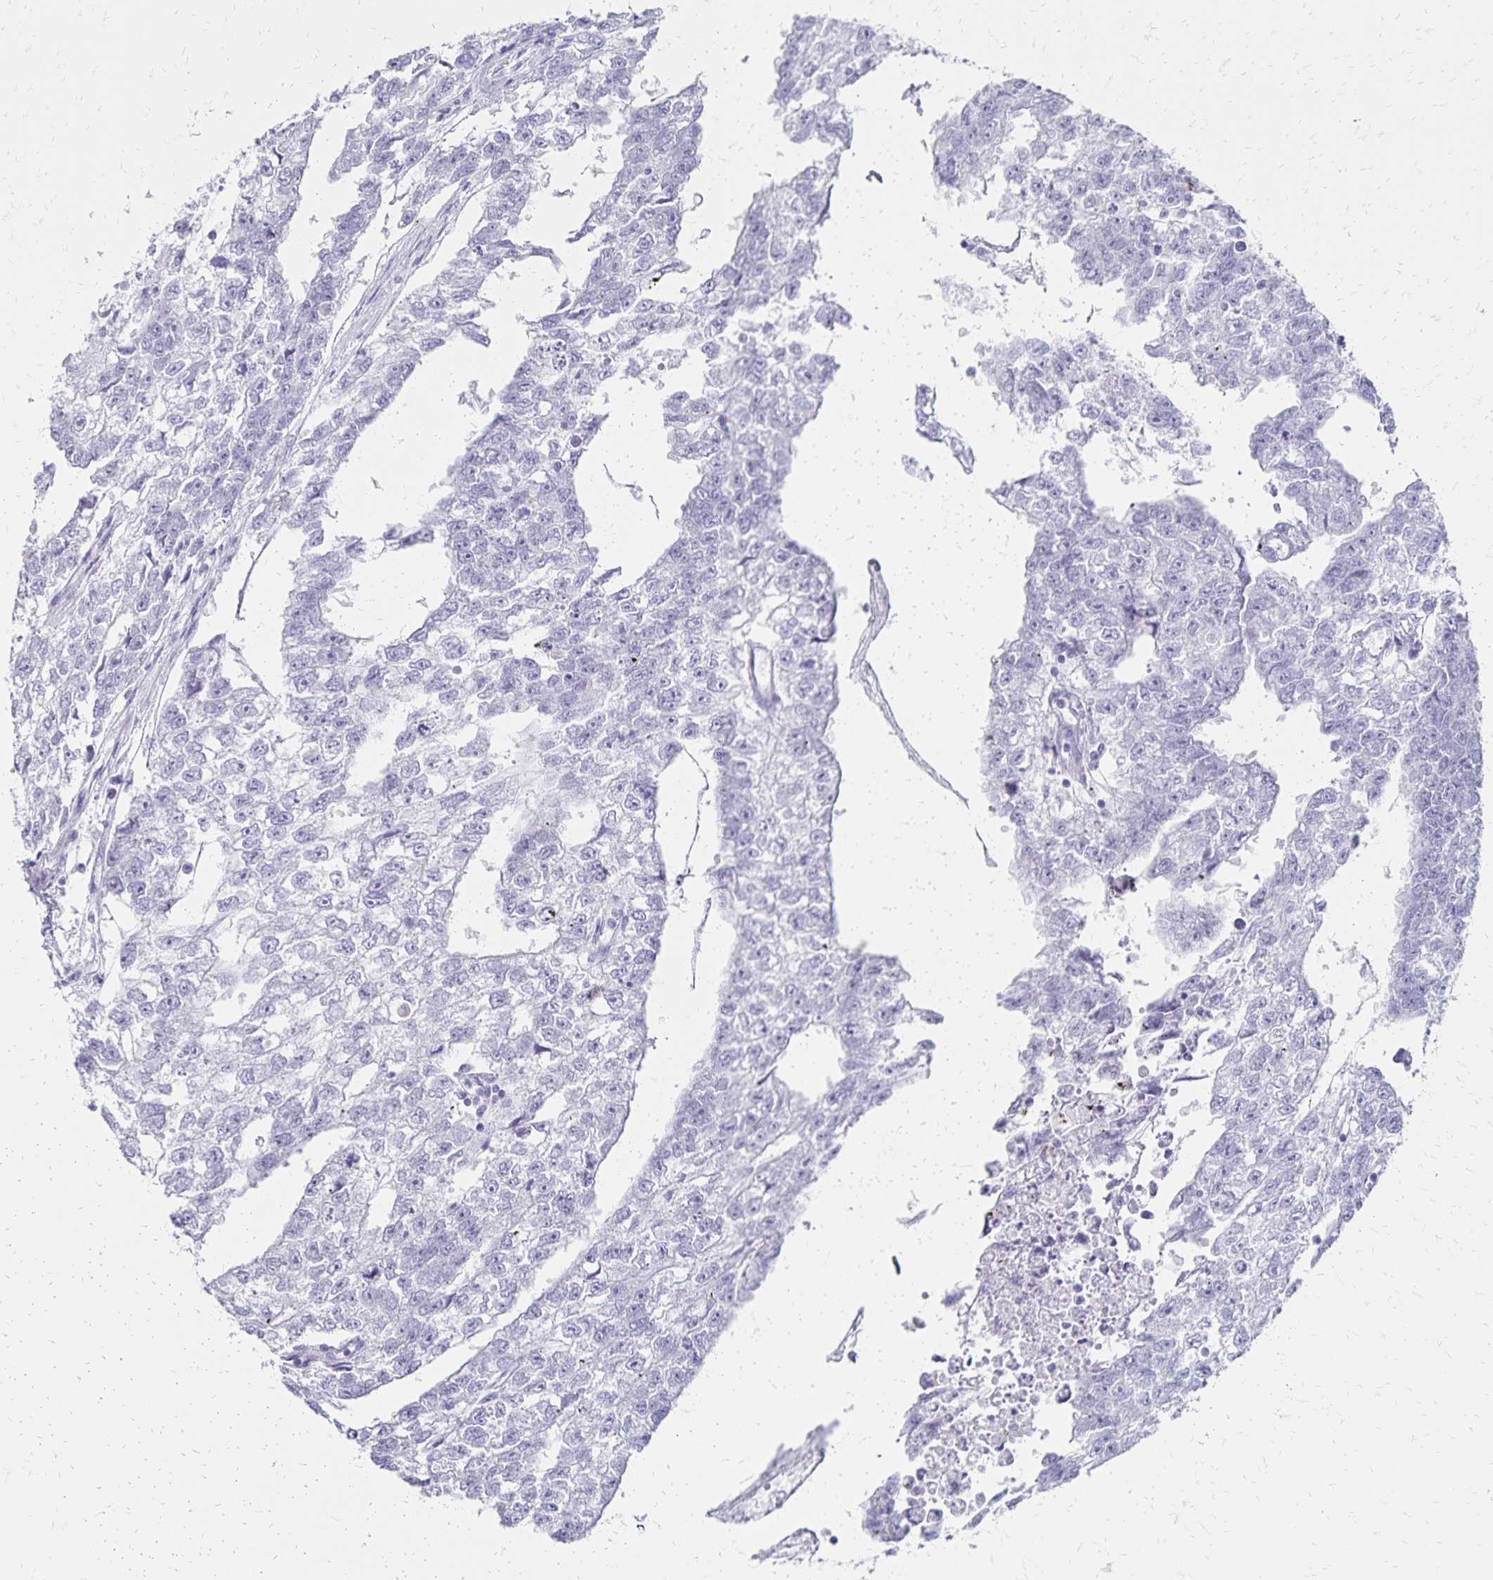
{"staining": {"intensity": "negative", "quantity": "none", "location": "none"}, "tissue": "testis cancer", "cell_type": "Tumor cells", "image_type": "cancer", "snomed": [{"axis": "morphology", "description": "Carcinoma, Embryonal, NOS"}, {"axis": "morphology", "description": "Teratoma, malignant, NOS"}, {"axis": "topography", "description": "Testis"}], "caption": "The micrograph shows no staining of tumor cells in testis cancer.", "gene": "GIP", "patient": {"sex": "male", "age": 44}}